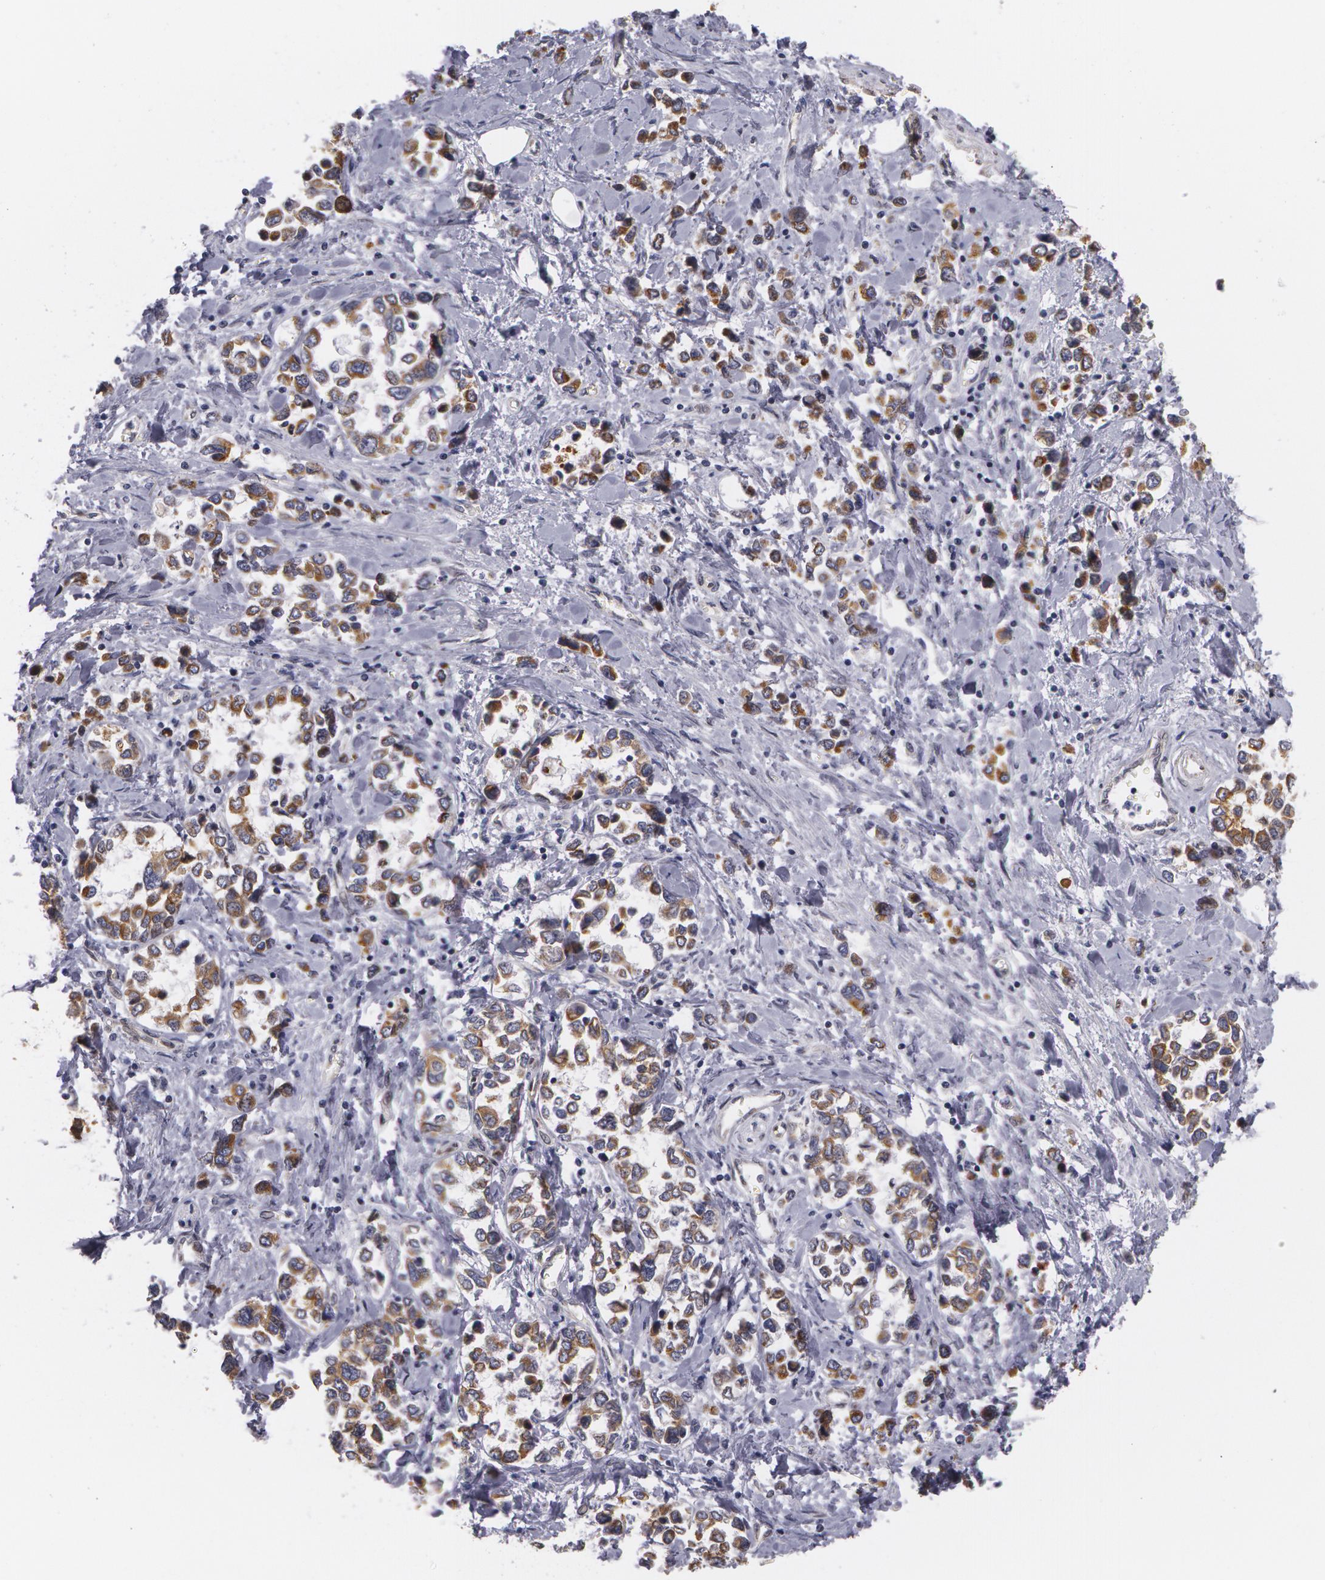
{"staining": {"intensity": "weak", "quantity": "25%-75%", "location": "cytoplasmic/membranous"}, "tissue": "stomach cancer", "cell_type": "Tumor cells", "image_type": "cancer", "snomed": [{"axis": "morphology", "description": "Adenocarcinoma, NOS"}, {"axis": "topography", "description": "Stomach, upper"}], "caption": "The photomicrograph demonstrates immunohistochemical staining of stomach adenocarcinoma. There is weak cytoplasmic/membranous positivity is appreciated in about 25%-75% of tumor cells. (DAB IHC with brightfield microscopy, high magnification).", "gene": "KRT18", "patient": {"sex": "male", "age": 76}}